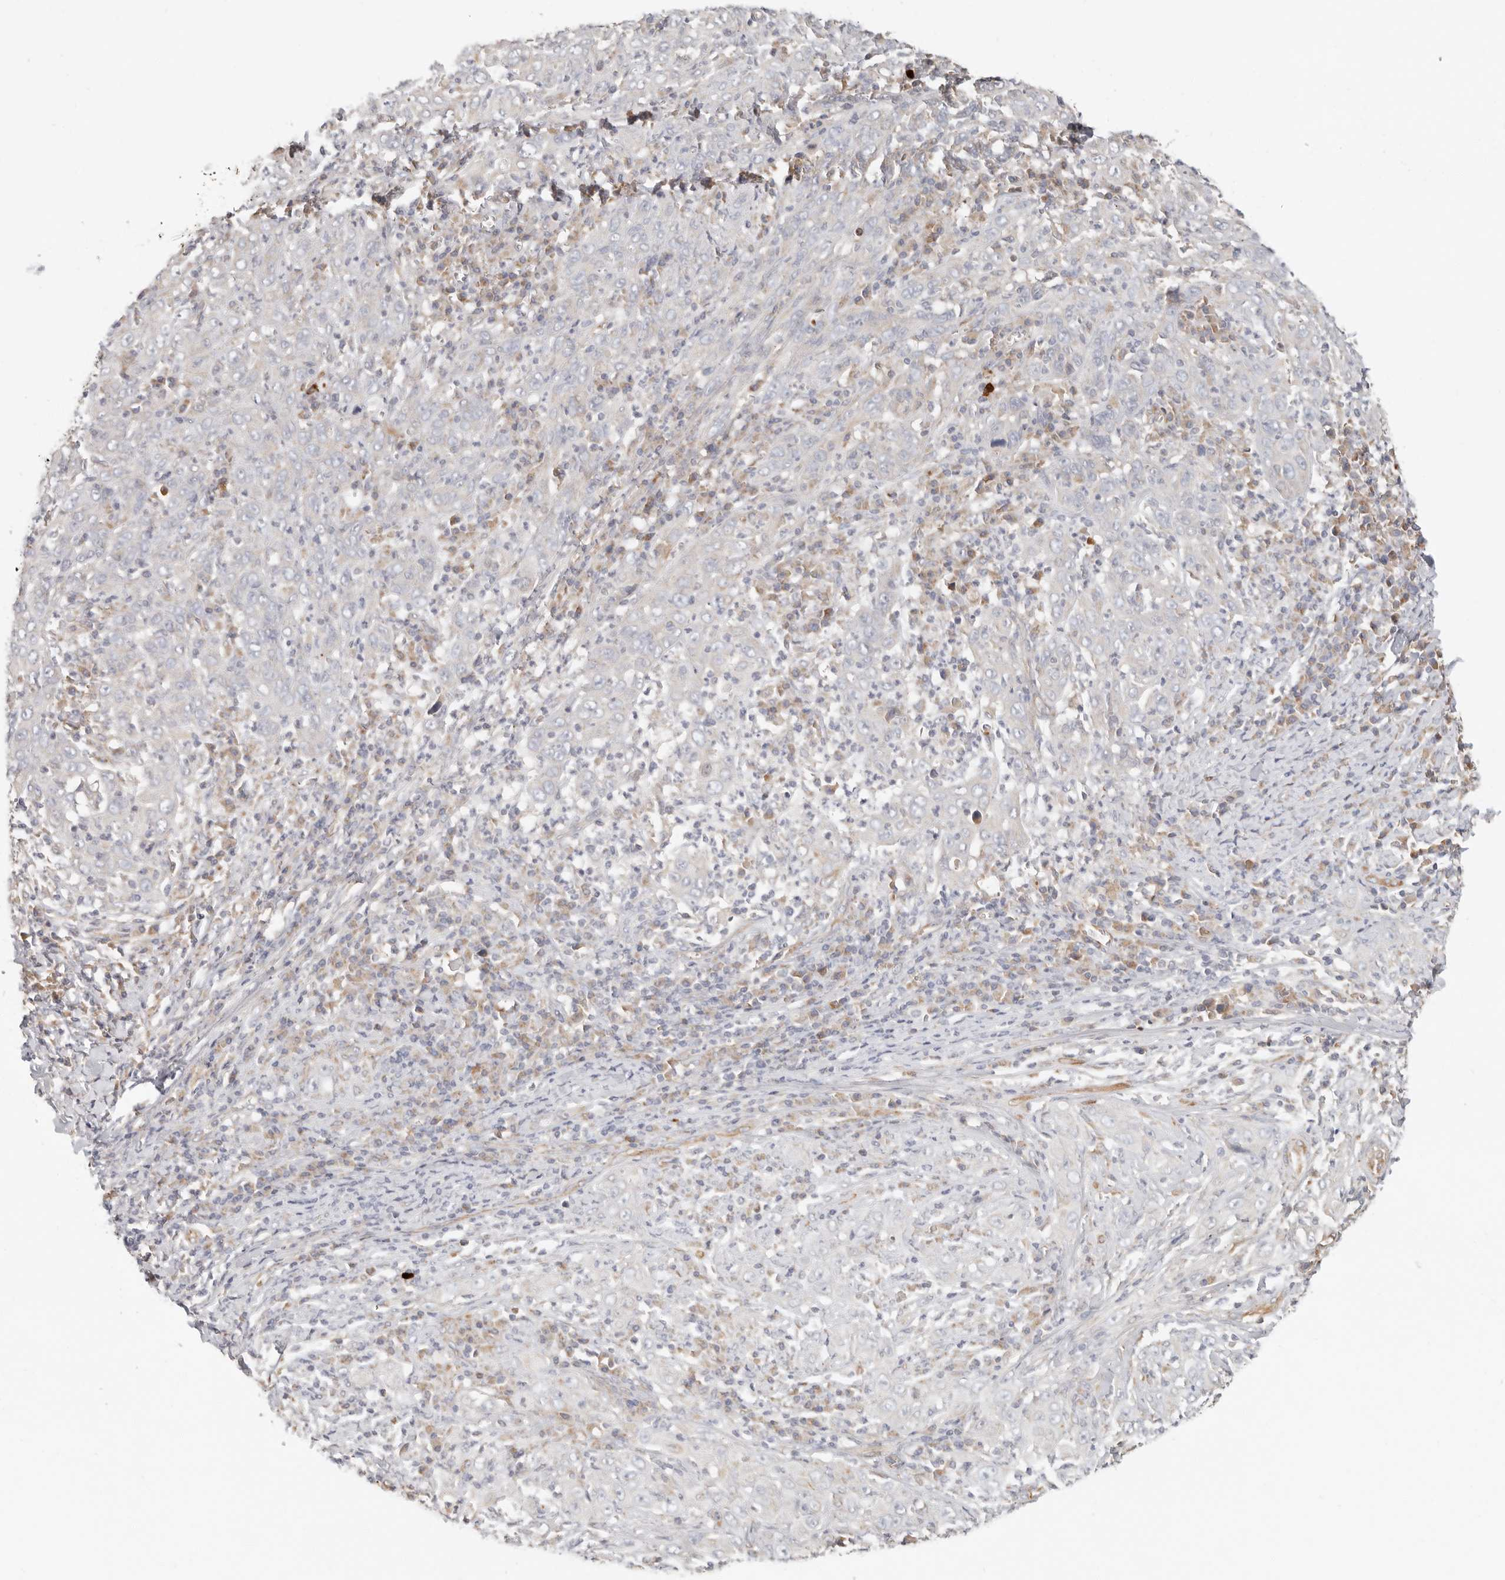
{"staining": {"intensity": "negative", "quantity": "none", "location": "none"}, "tissue": "cervical cancer", "cell_type": "Tumor cells", "image_type": "cancer", "snomed": [{"axis": "morphology", "description": "Squamous cell carcinoma, NOS"}, {"axis": "topography", "description": "Cervix"}], "caption": "Tumor cells are negative for brown protein staining in squamous cell carcinoma (cervical). (Brightfield microscopy of DAB immunohistochemistry (IHC) at high magnification).", "gene": "SPRING1", "patient": {"sex": "female", "age": 46}}